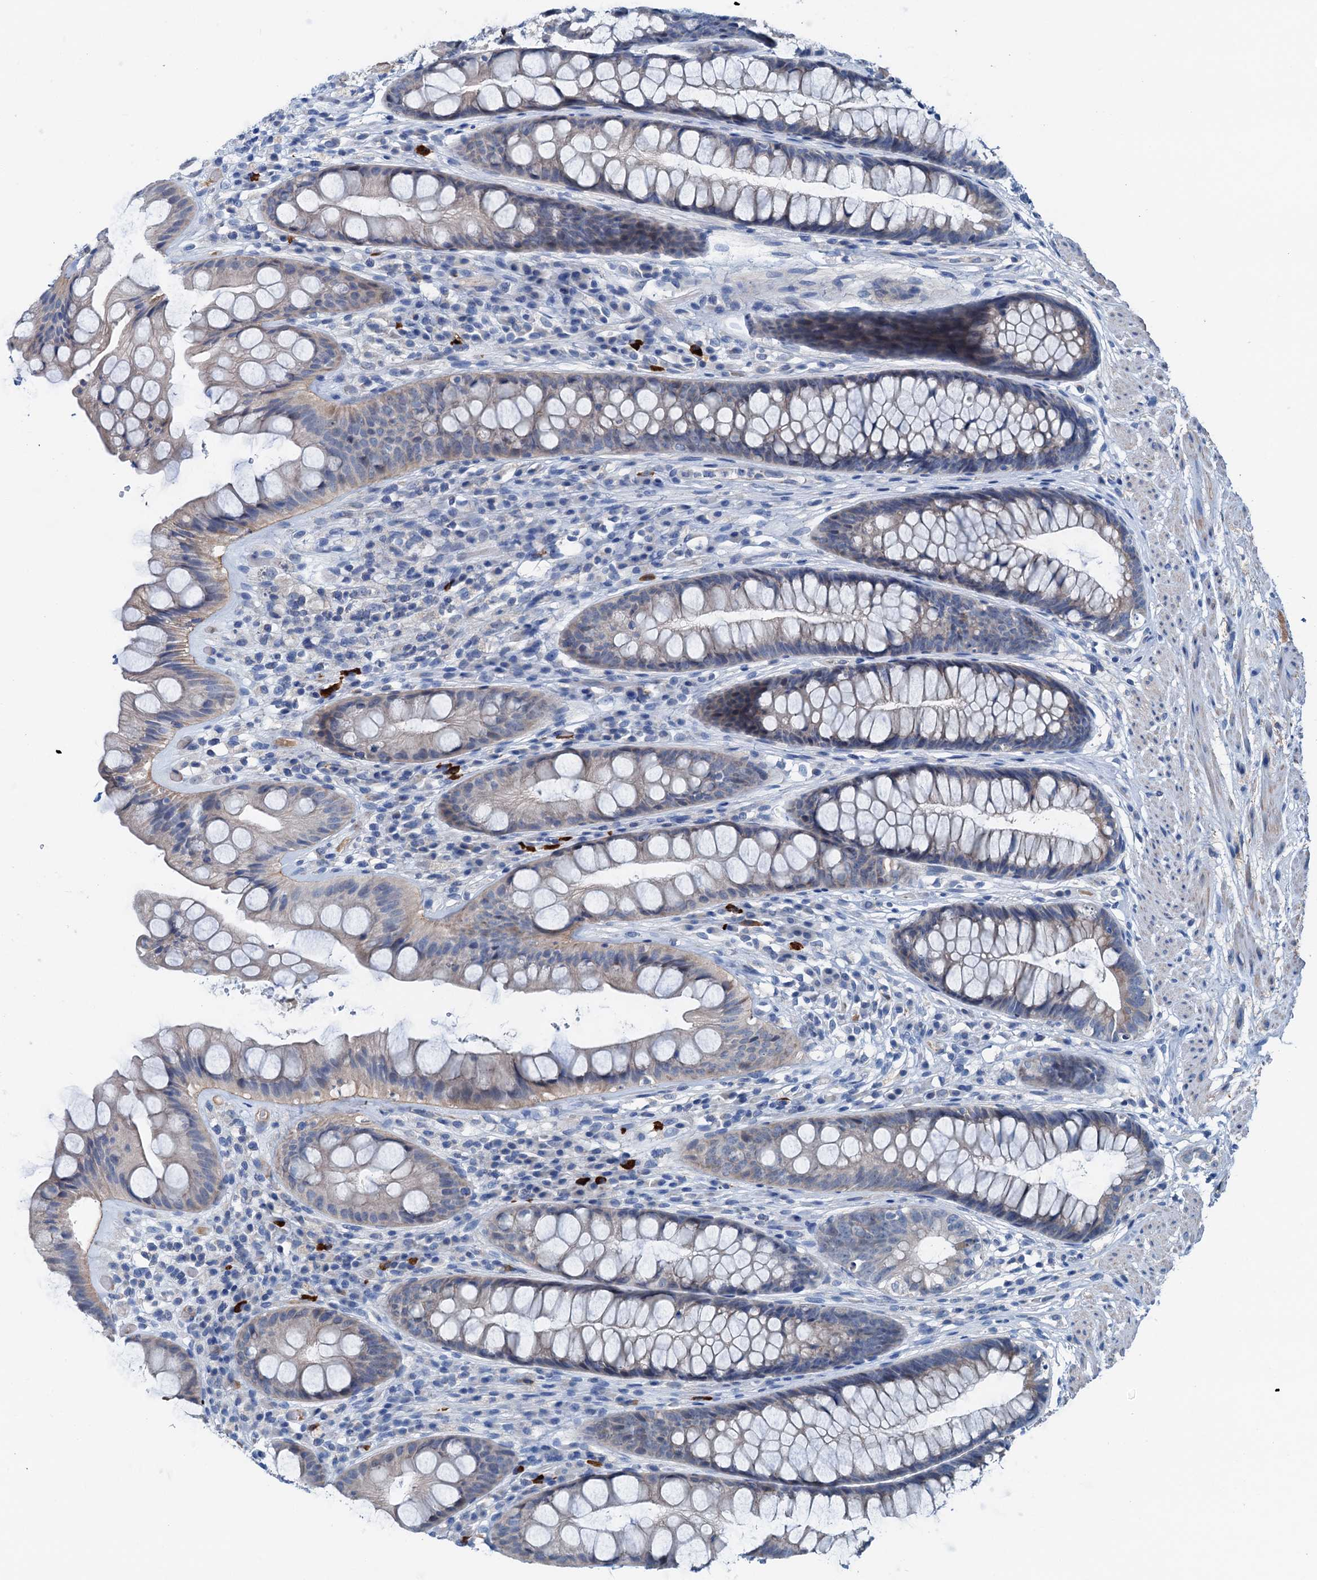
{"staining": {"intensity": "weak", "quantity": "<25%", "location": "cytoplasmic/membranous"}, "tissue": "rectum", "cell_type": "Glandular cells", "image_type": "normal", "snomed": [{"axis": "morphology", "description": "Normal tissue, NOS"}, {"axis": "topography", "description": "Rectum"}], "caption": "Glandular cells show no significant positivity in benign rectum. (Brightfield microscopy of DAB IHC at high magnification).", "gene": "KNDC1", "patient": {"sex": "male", "age": 74}}